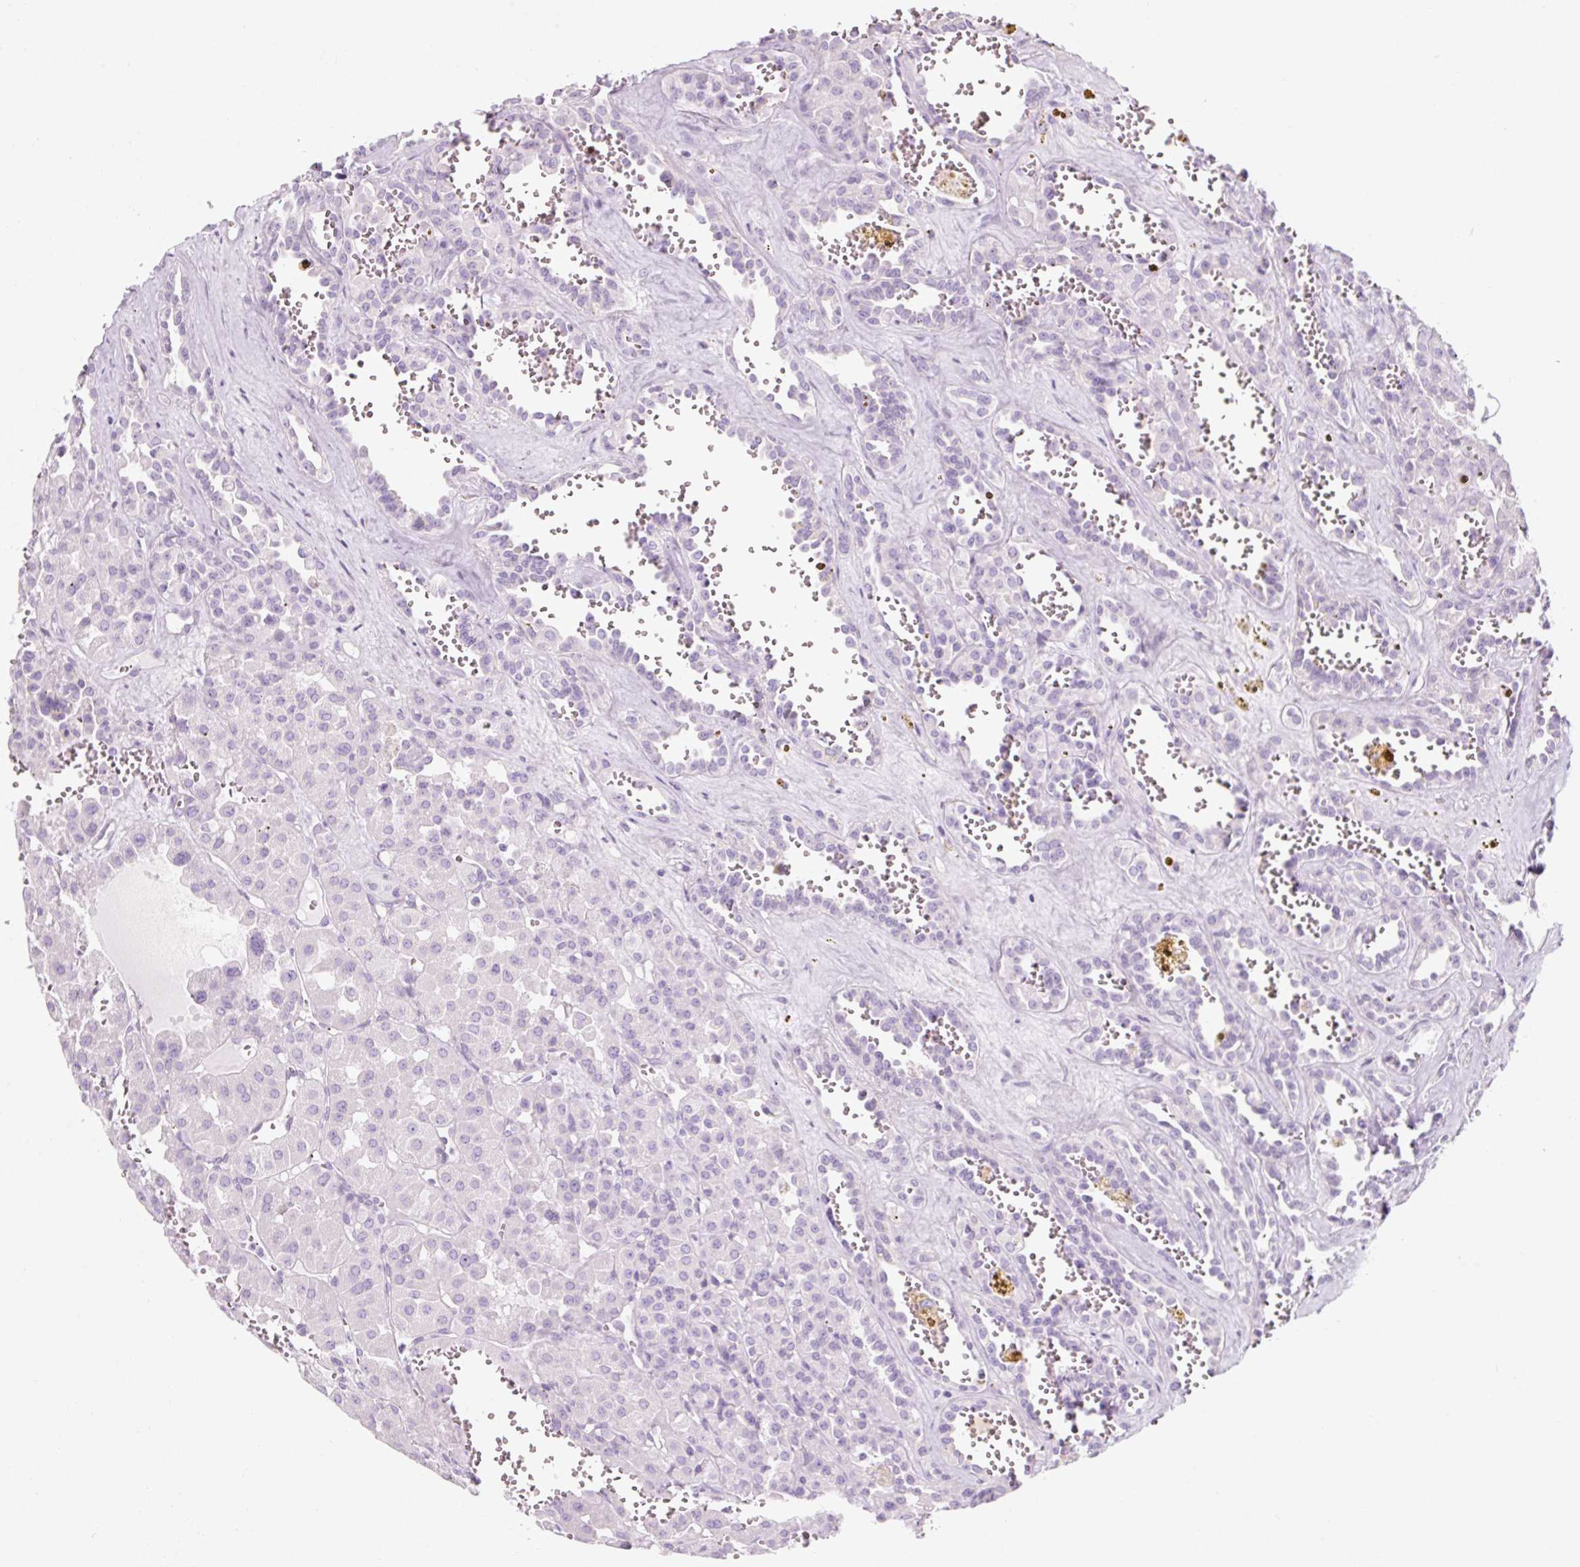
{"staining": {"intensity": "negative", "quantity": "none", "location": "none"}, "tissue": "renal cancer", "cell_type": "Tumor cells", "image_type": "cancer", "snomed": [{"axis": "morphology", "description": "Carcinoma, NOS"}, {"axis": "topography", "description": "Kidney"}], "caption": "Tumor cells are negative for brown protein staining in carcinoma (renal).", "gene": "PF4V1", "patient": {"sex": "female", "age": 75}}